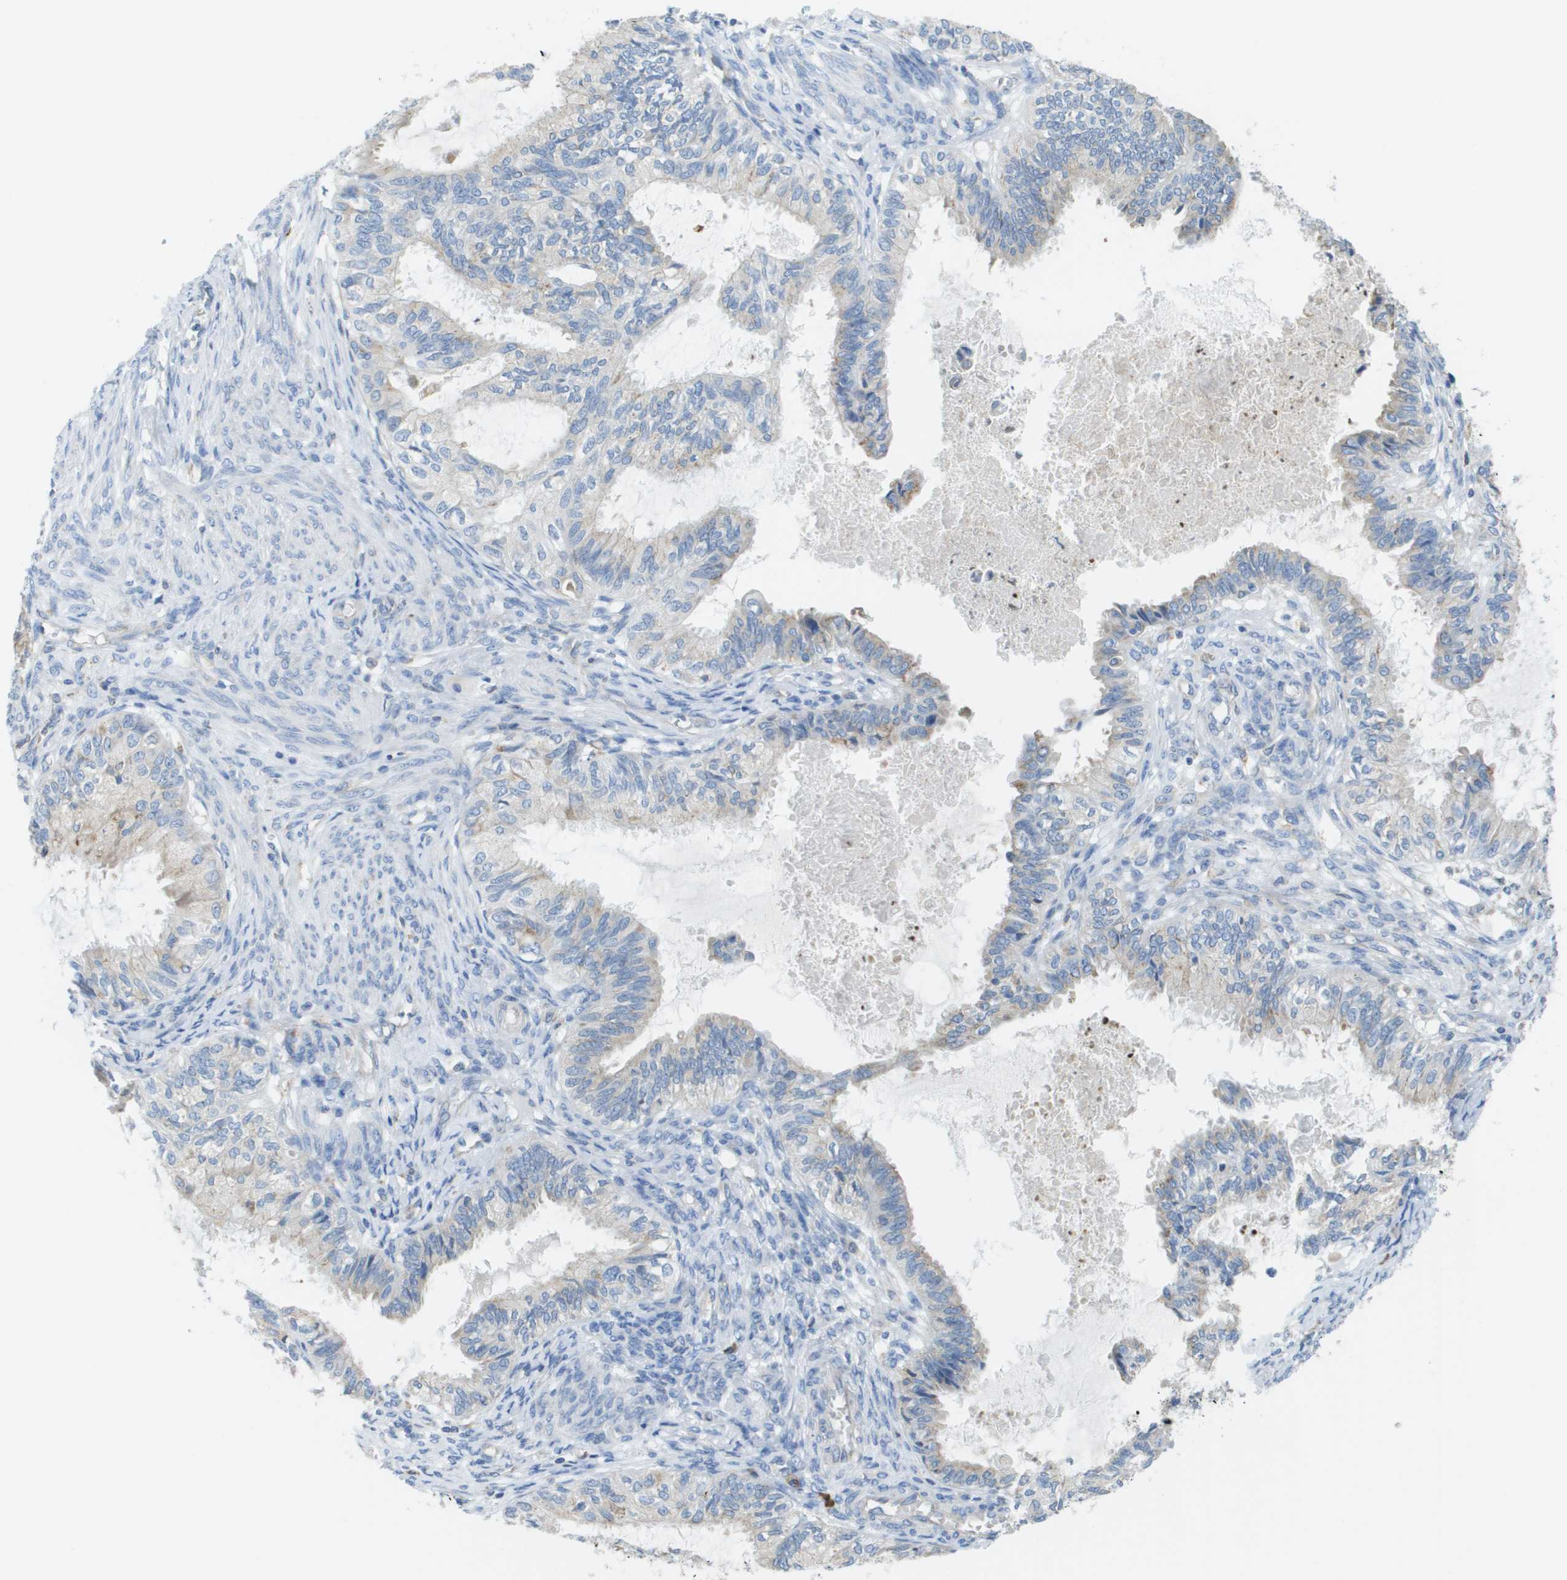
{"staining": {"intensity": "negative", "quantity": "none", "location": "none"}, "tissue": "cervical cancer", "cell_type": "Tumor cells", "image_type": "cancer", "snomed": [{"axis": "morphology", "description": "Normal tissue, NOS"}, {"axis": "morphology", "description": "Adenocarcinoma, NOS"}, {"axis": "topography", "description": "Cervix"}, {"axis": "topography", "description": "Endometrium"}], "caption": "Immunohistochemistry (IHC) micrograph of neoplastic tissue: human cervical adenocarcinoma stained with DAB (3,3'-diaminobenzidine) reveals no significant protein positivity in tumor cells.", "gene": "SDR42E1", "patient": {"sex": "female", "age": 86}}